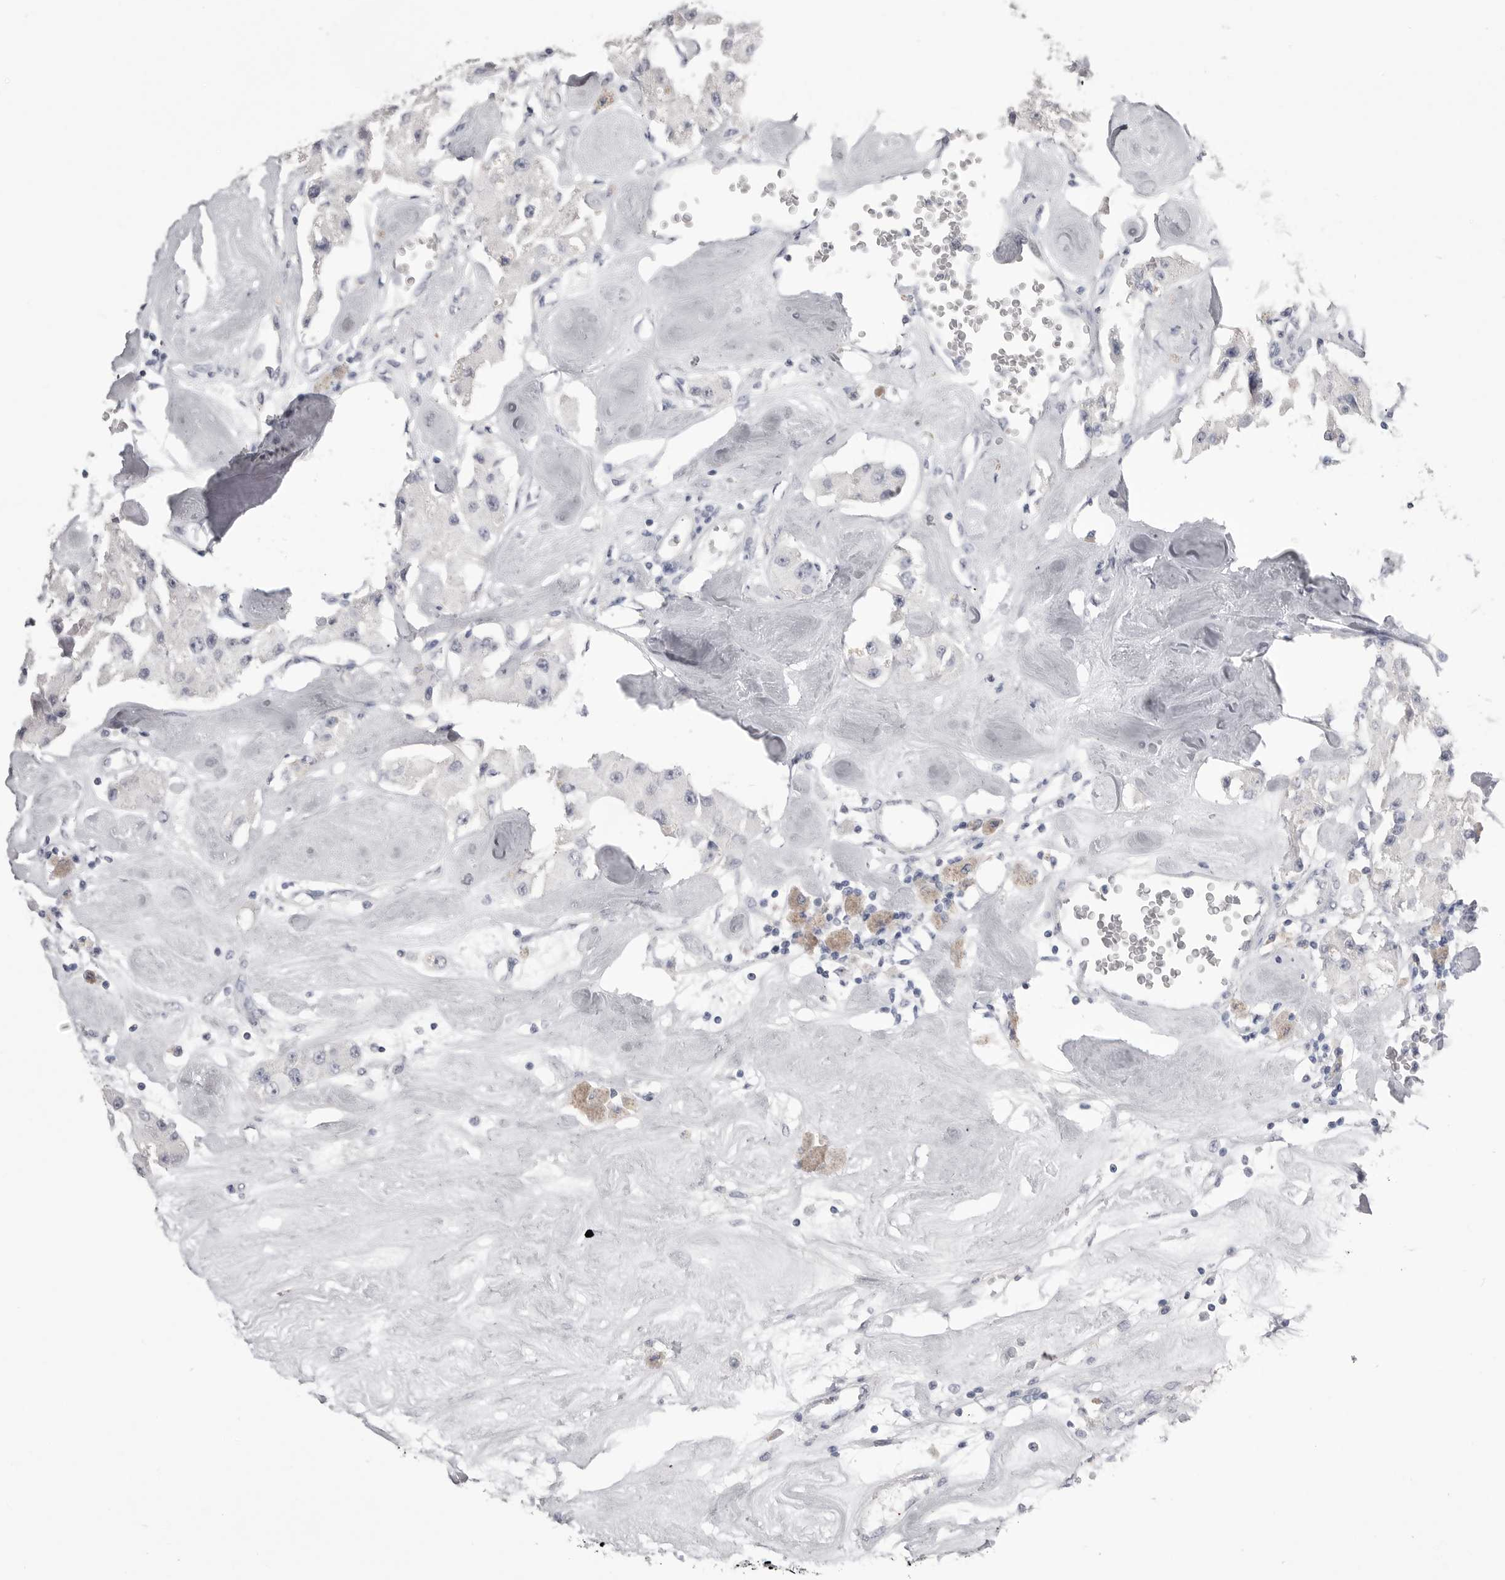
{"staining": {"intensity": "negative", "quantity": "none", "location": "none"}, "tissue": "carcinoid", "cell_type": "Tumor cells", "image_type": "cancer", "snomed": [{"axis": "morphology", "description": "Carcinoid, malignant, NOS"}, {"axis": "topography", "description": "Pancreas"}], "caption": "A histopathology image of malignant carcinoid stained for a protein displays no brown staining in tumor cells.", "gene": "CPB1", "patient": {"sex": "male", "age": 41}}